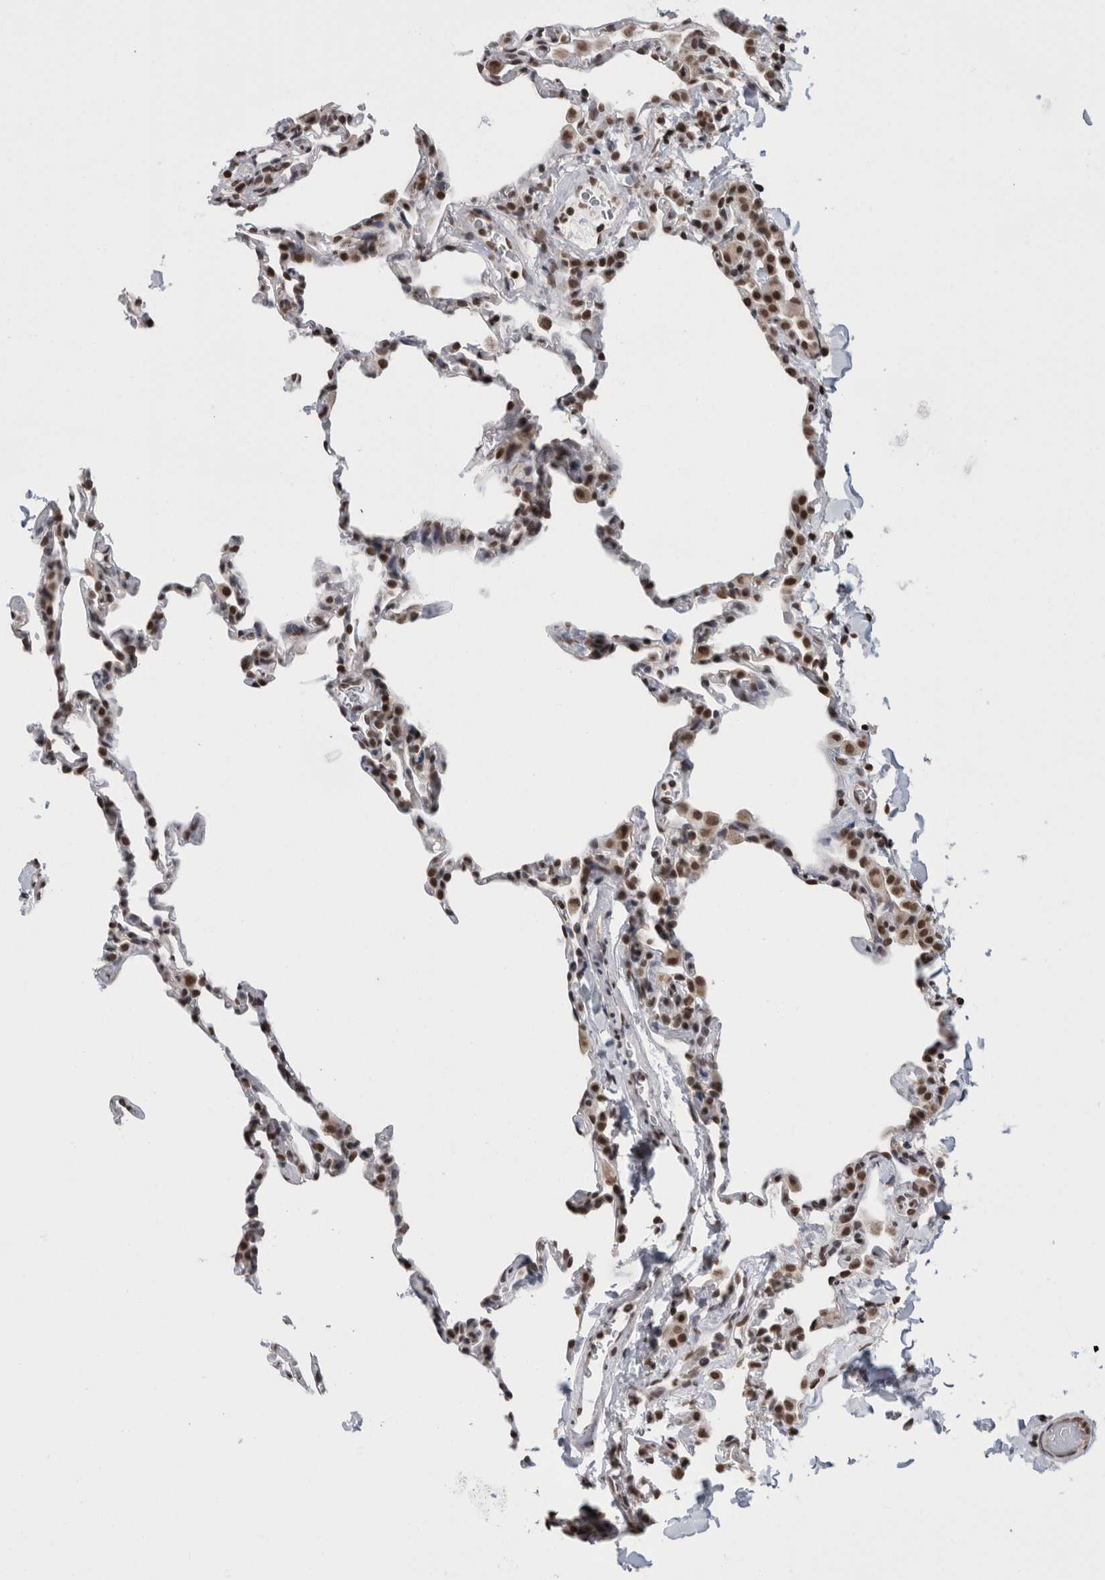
{"staining": {"intensity": "strong", "quantity": "<25%", "location": "nuclear"}, "tissue": "lung", "cell_type": "Alveolar cells", "image_type": "normal", "snomed": [{"axis": "morphology", "description": "Normal tissue, NOS"}, {"axis": "topography", "description": "Lung"}], "caption": "Alveolar cells reveal strong nuclear expression in approximately <25% of cells in benign lung. The protein is stained brown, and the nuclei are stained in blue (DAB IHC with brightfield microscopy, high magnification).", "gene": "ZBTB11", "patient": {"sex": "male", "age": 20}}